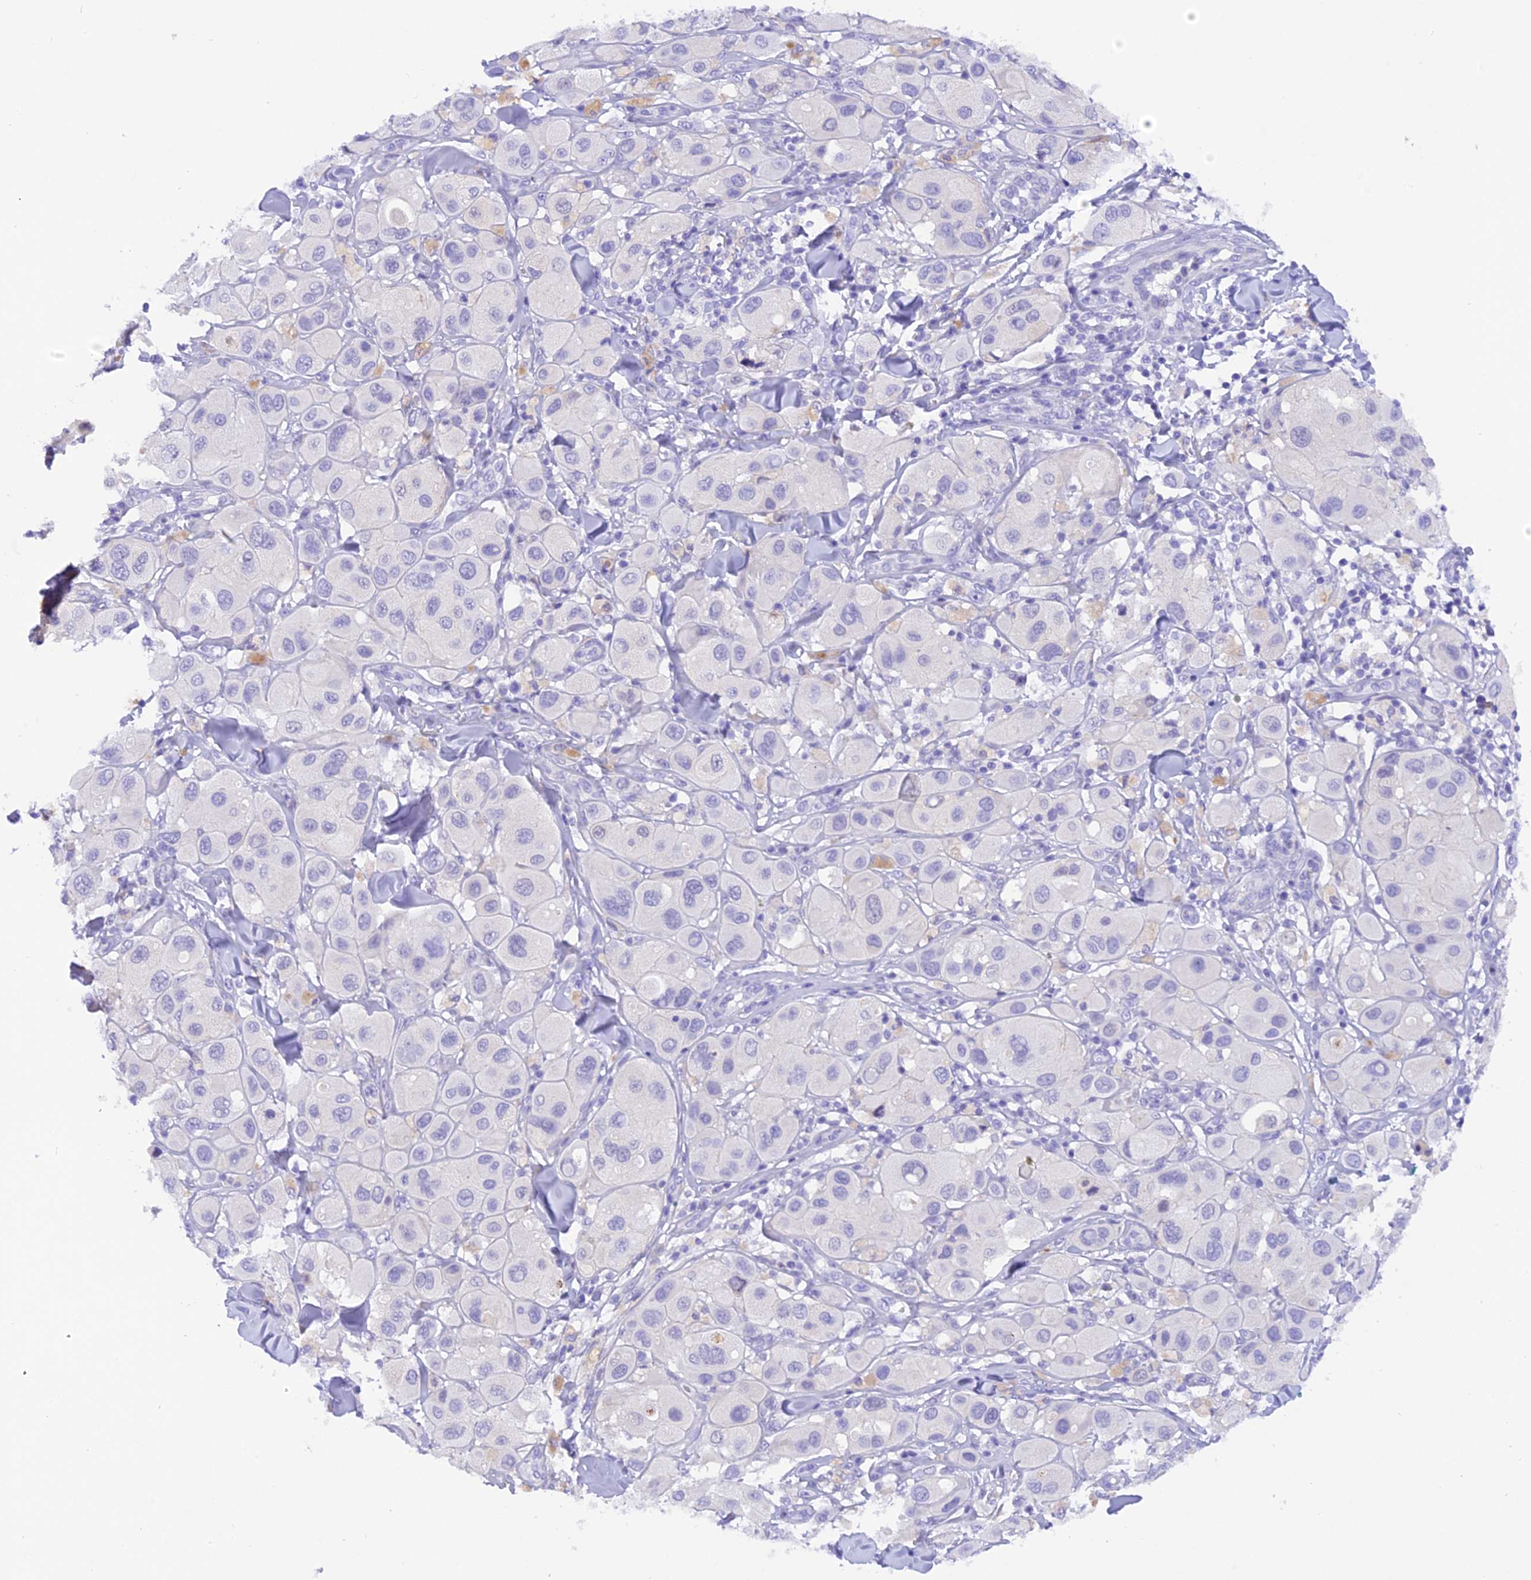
{"staining": {"intensity": "negative", "quantity": "none", "location": "none"}, "tissue": "melanoma", "cell_type": "Tumor cells", "image_type": "cancer", "snomed": [{"axis": "morphology", "description": "Malignant melanoma, Metastatic site"}, {"axis": "topography", "description": "Skin"}], "caption": "The histopathology image shows no staining of tumor cells in malignant melanoma (metastatic site).", "gene": "COL6A5", "patient": {"sex": "male", "age": 41}}